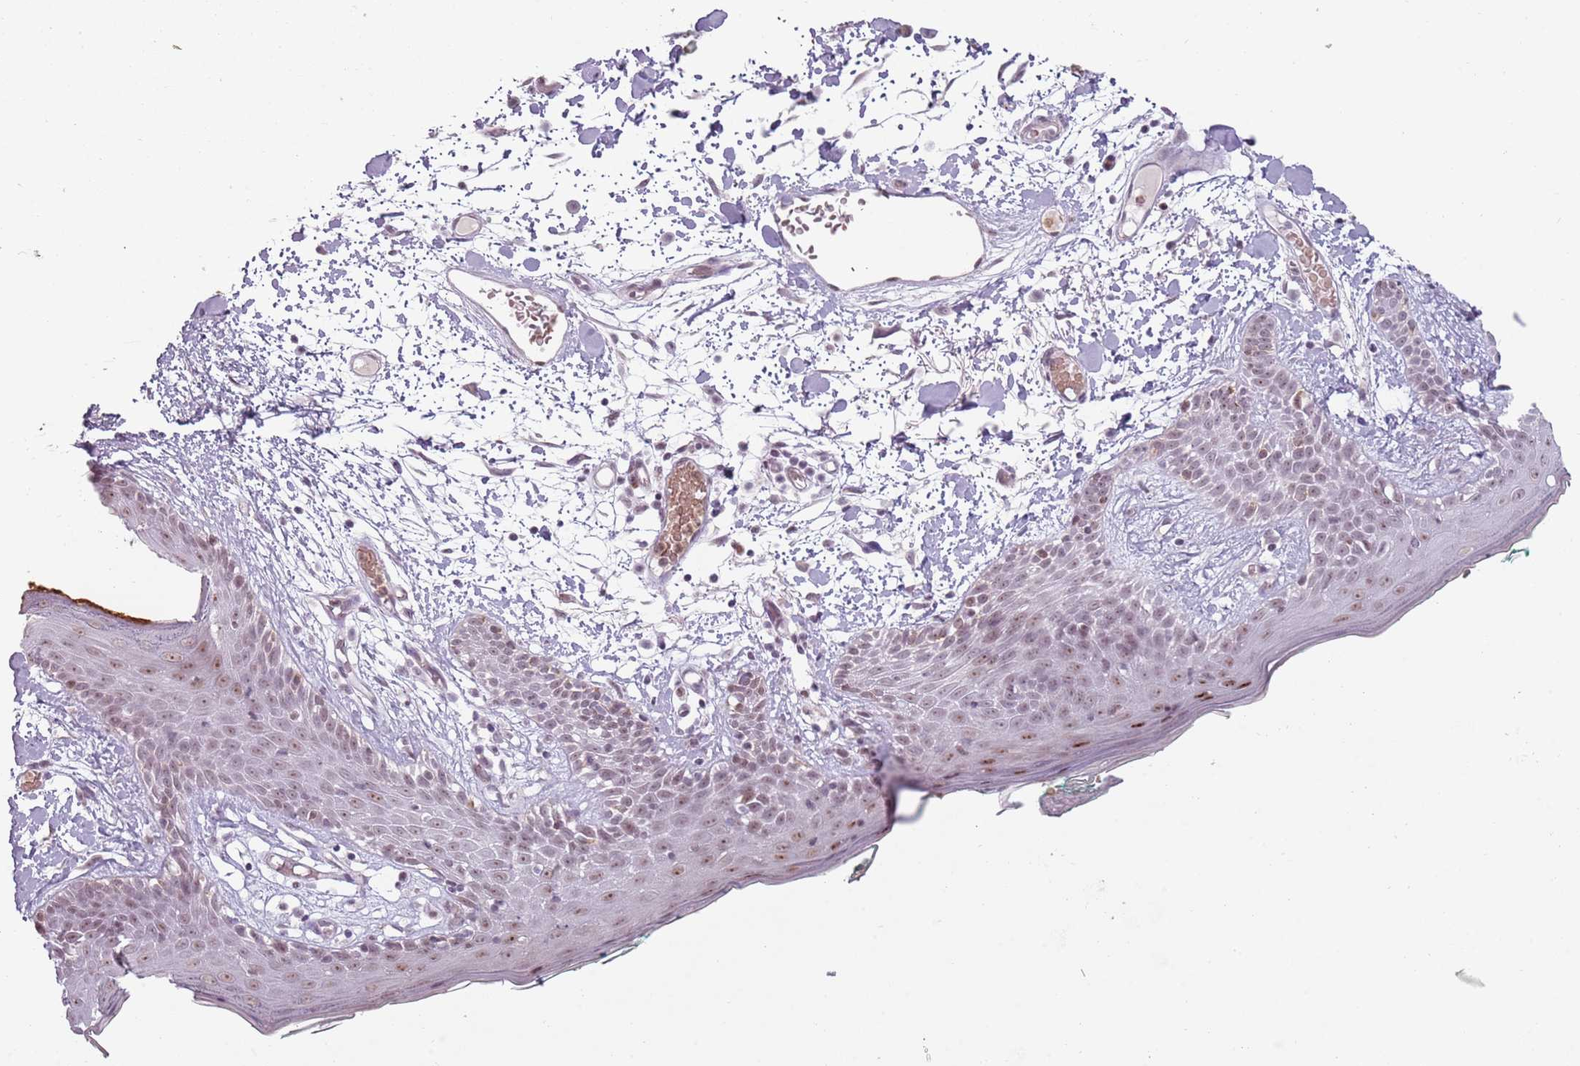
{"staining": {"intensity": "negative", "quantity": "none", "location": "none"}, "tissue": "skin", "cell_type": "Fibroblasts", "image_type": "normal", "snomed": [{"axis": "morphology", "description": "Normal tissue, NOS"}, {"axis": "topography", "description": "Skin"}], "caption": "The photomicrograph demonstrates no significant staining in fibroblasts of skin.", "gene": "REXO4", "patient": {"sex": "male", "age": 79}}